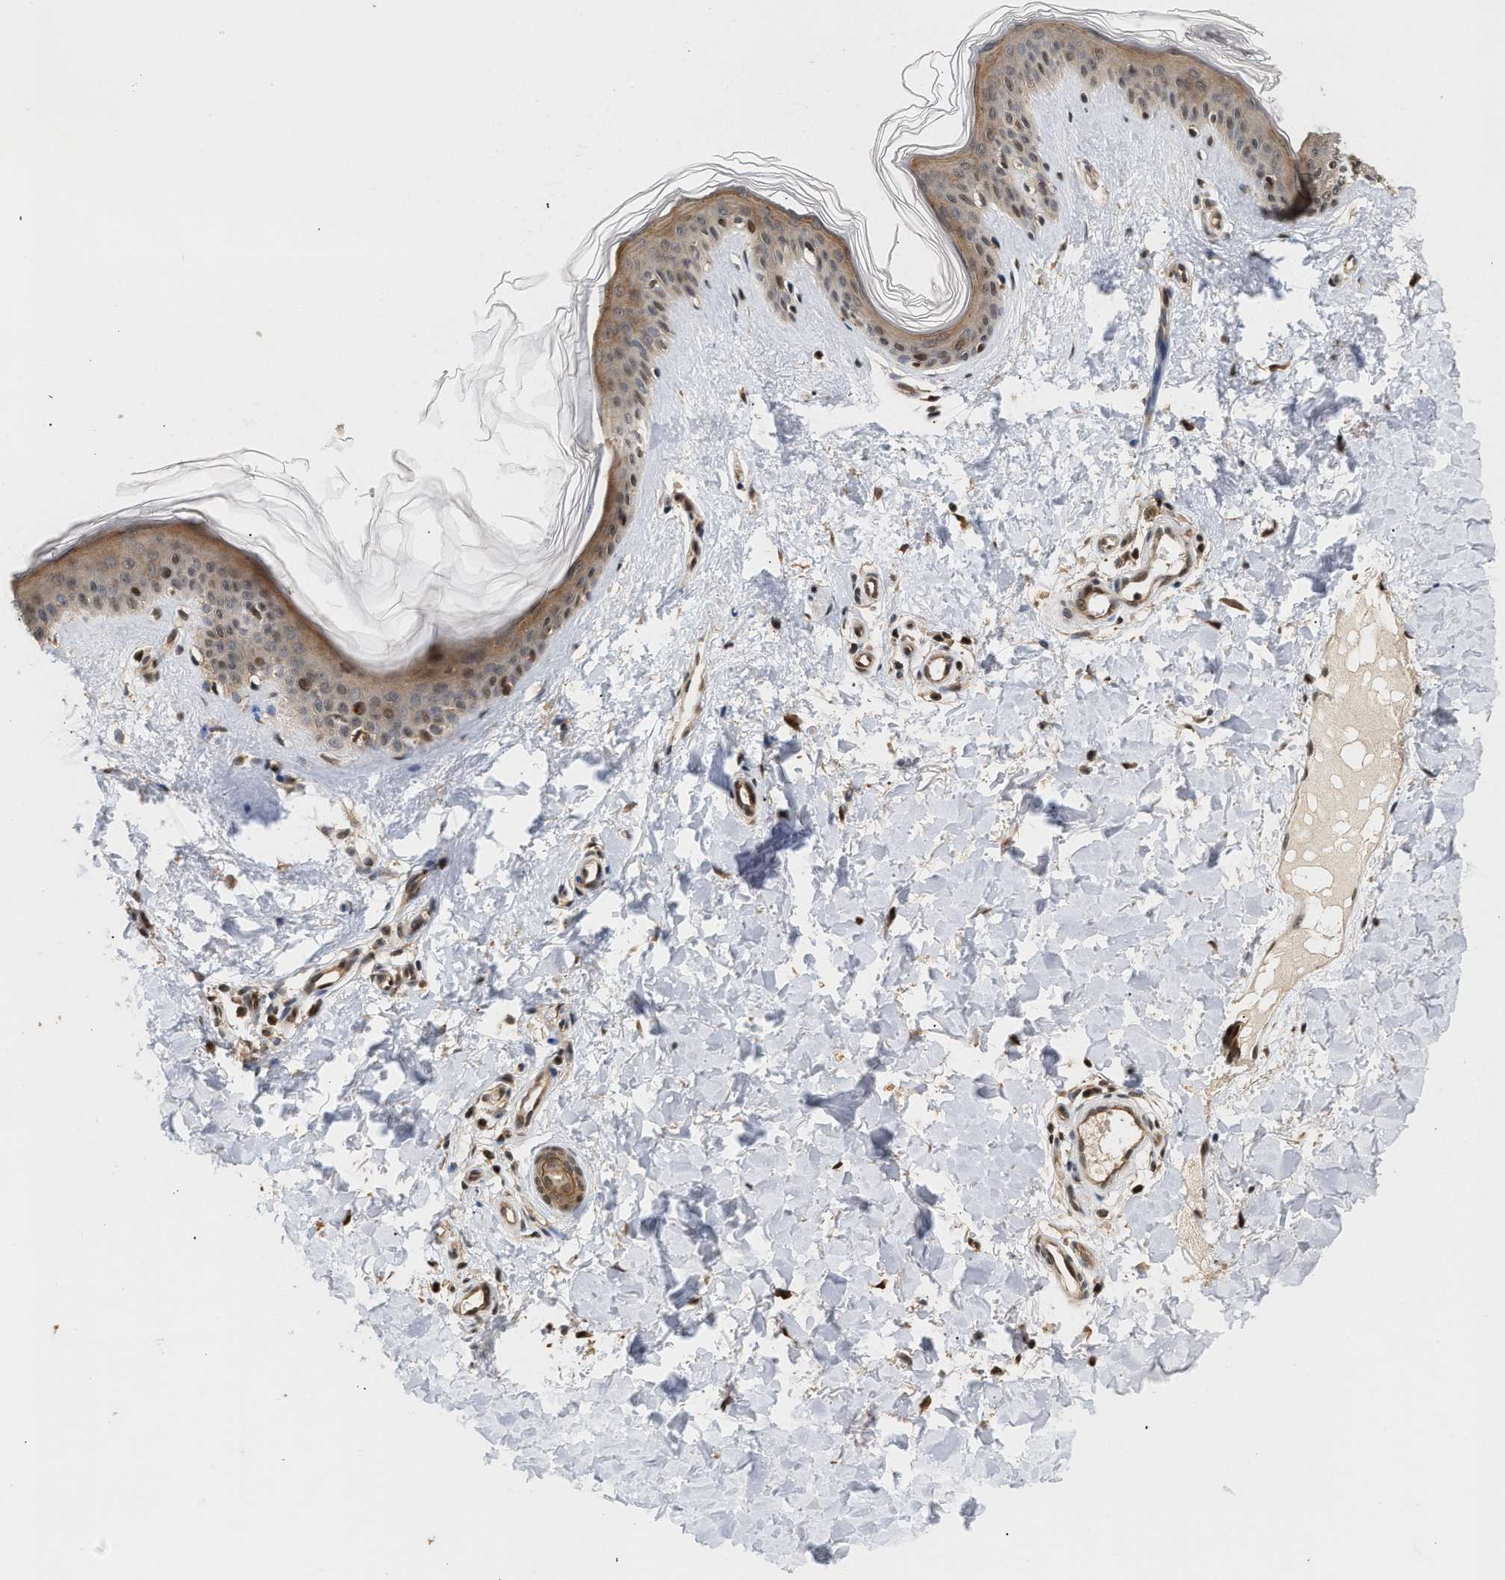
{"staining": {"intensity": "moderate", "quantity": ">75%", "location": "cytoplasmic/membranous,nuclear"}, "tissue": "skin", "cell_type": "Fibroblasts", "image_type": "normal", "snomed": [{"axis": "morphology", "description": "Normal tissue, NOS"}, {"axis": "topography", "description": "Skin"}], "caption": "Immunohistochemistry (IHC) (DAB (3,3'-diaminobenzidine)) staining of normal skin shows moderate cytoplasmic/membranous,nuclear protein staining in approximately >75% of fibroblasts. The protein is shown in brown color, while the nuclei are stained blue.", "gene": "ABHD5", "patient": {"sex": "female", "age": 41}}